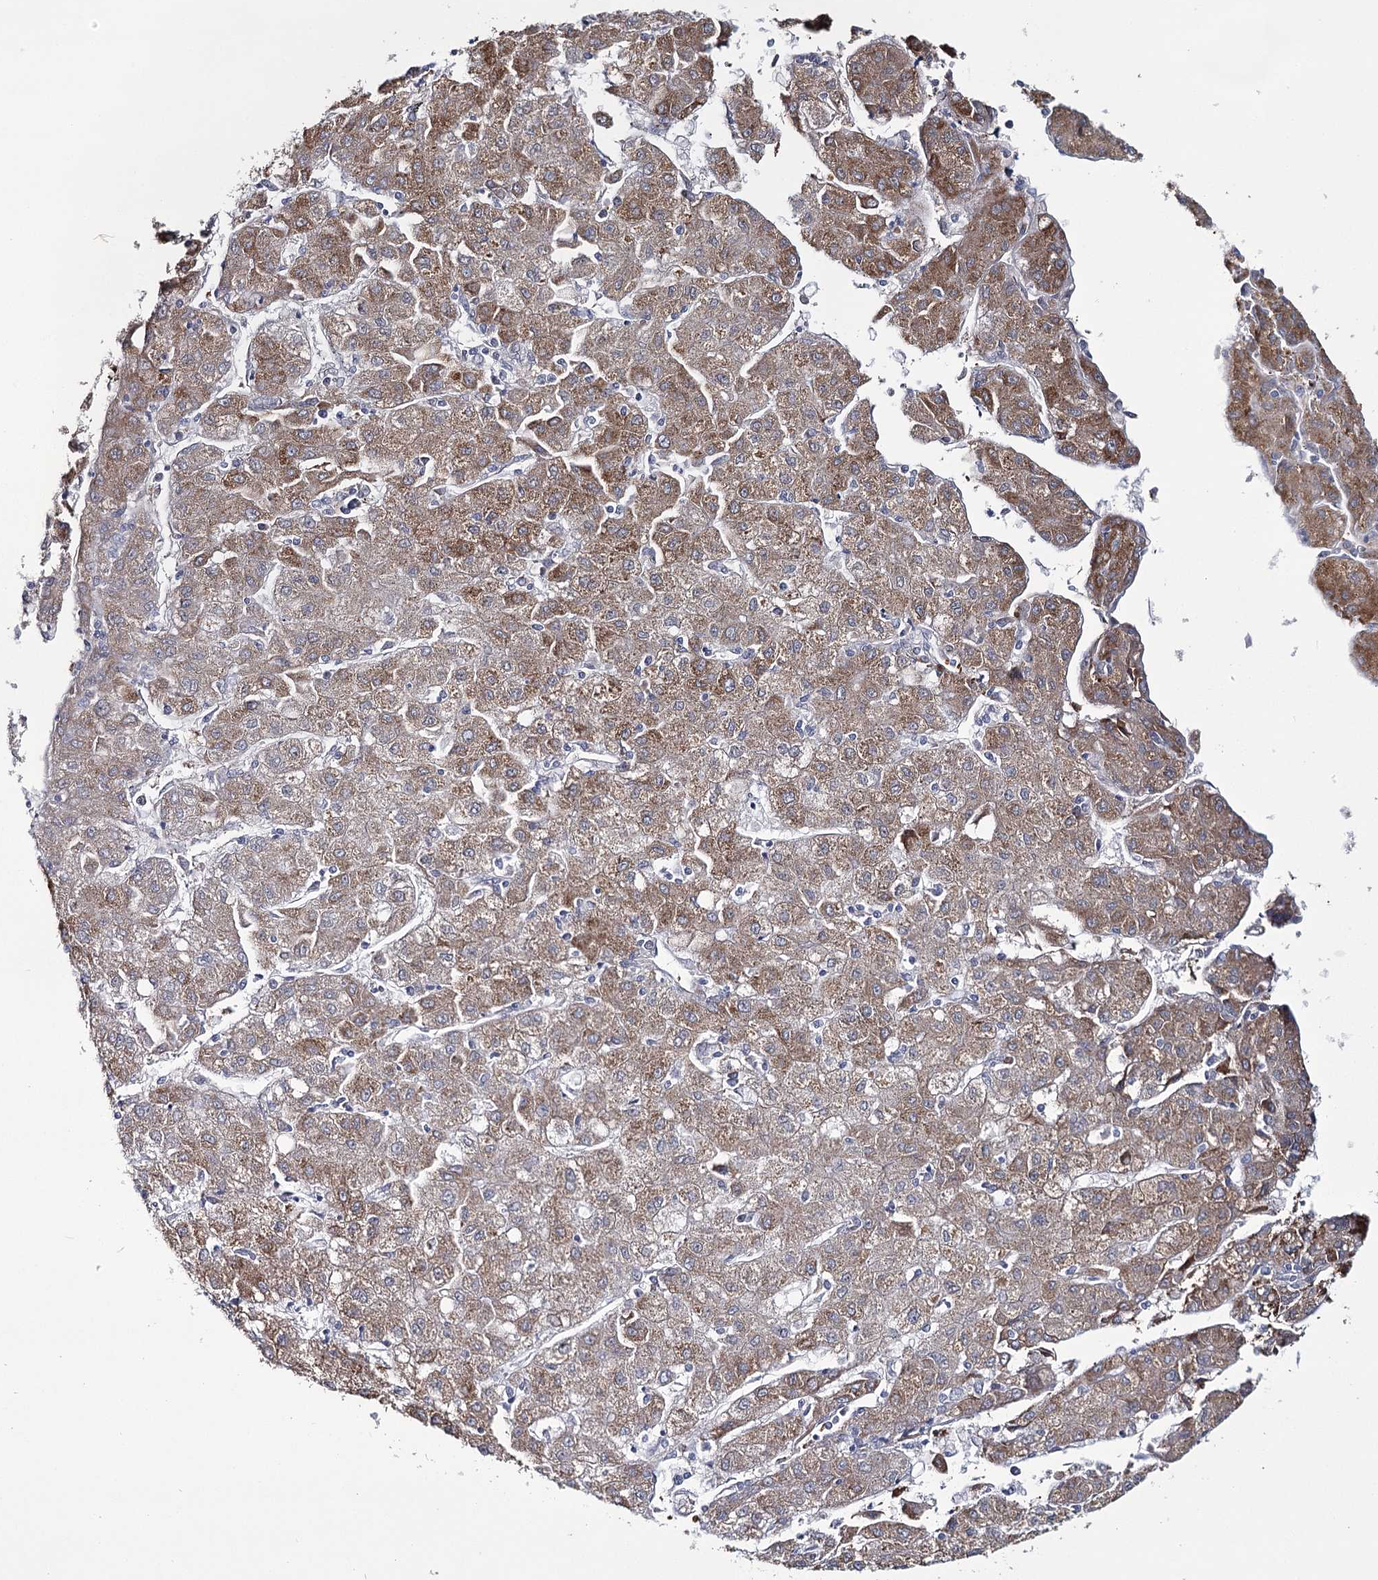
{"staining": {"intensity": "moderate", "quantity": ">75%", "location": "cytoplasmic/membranous"}, "tissue": "liver cancer", "cell_type": "Tumor cells", "image_type": "cancer", "snomed": [{"axis": "morphology", "description": "Carcinoma, Hepatocellular, NOS"}, {"axis": "topography", "description": "Liver"}], "caption": "Hepatocellular carcinoma (liver) stained for a protein shows moderate cytoplasmic/membranous positivity in tumor cells.", "gene": "ZCCHC9", "patient": {"sex": "male", "age": 72}}